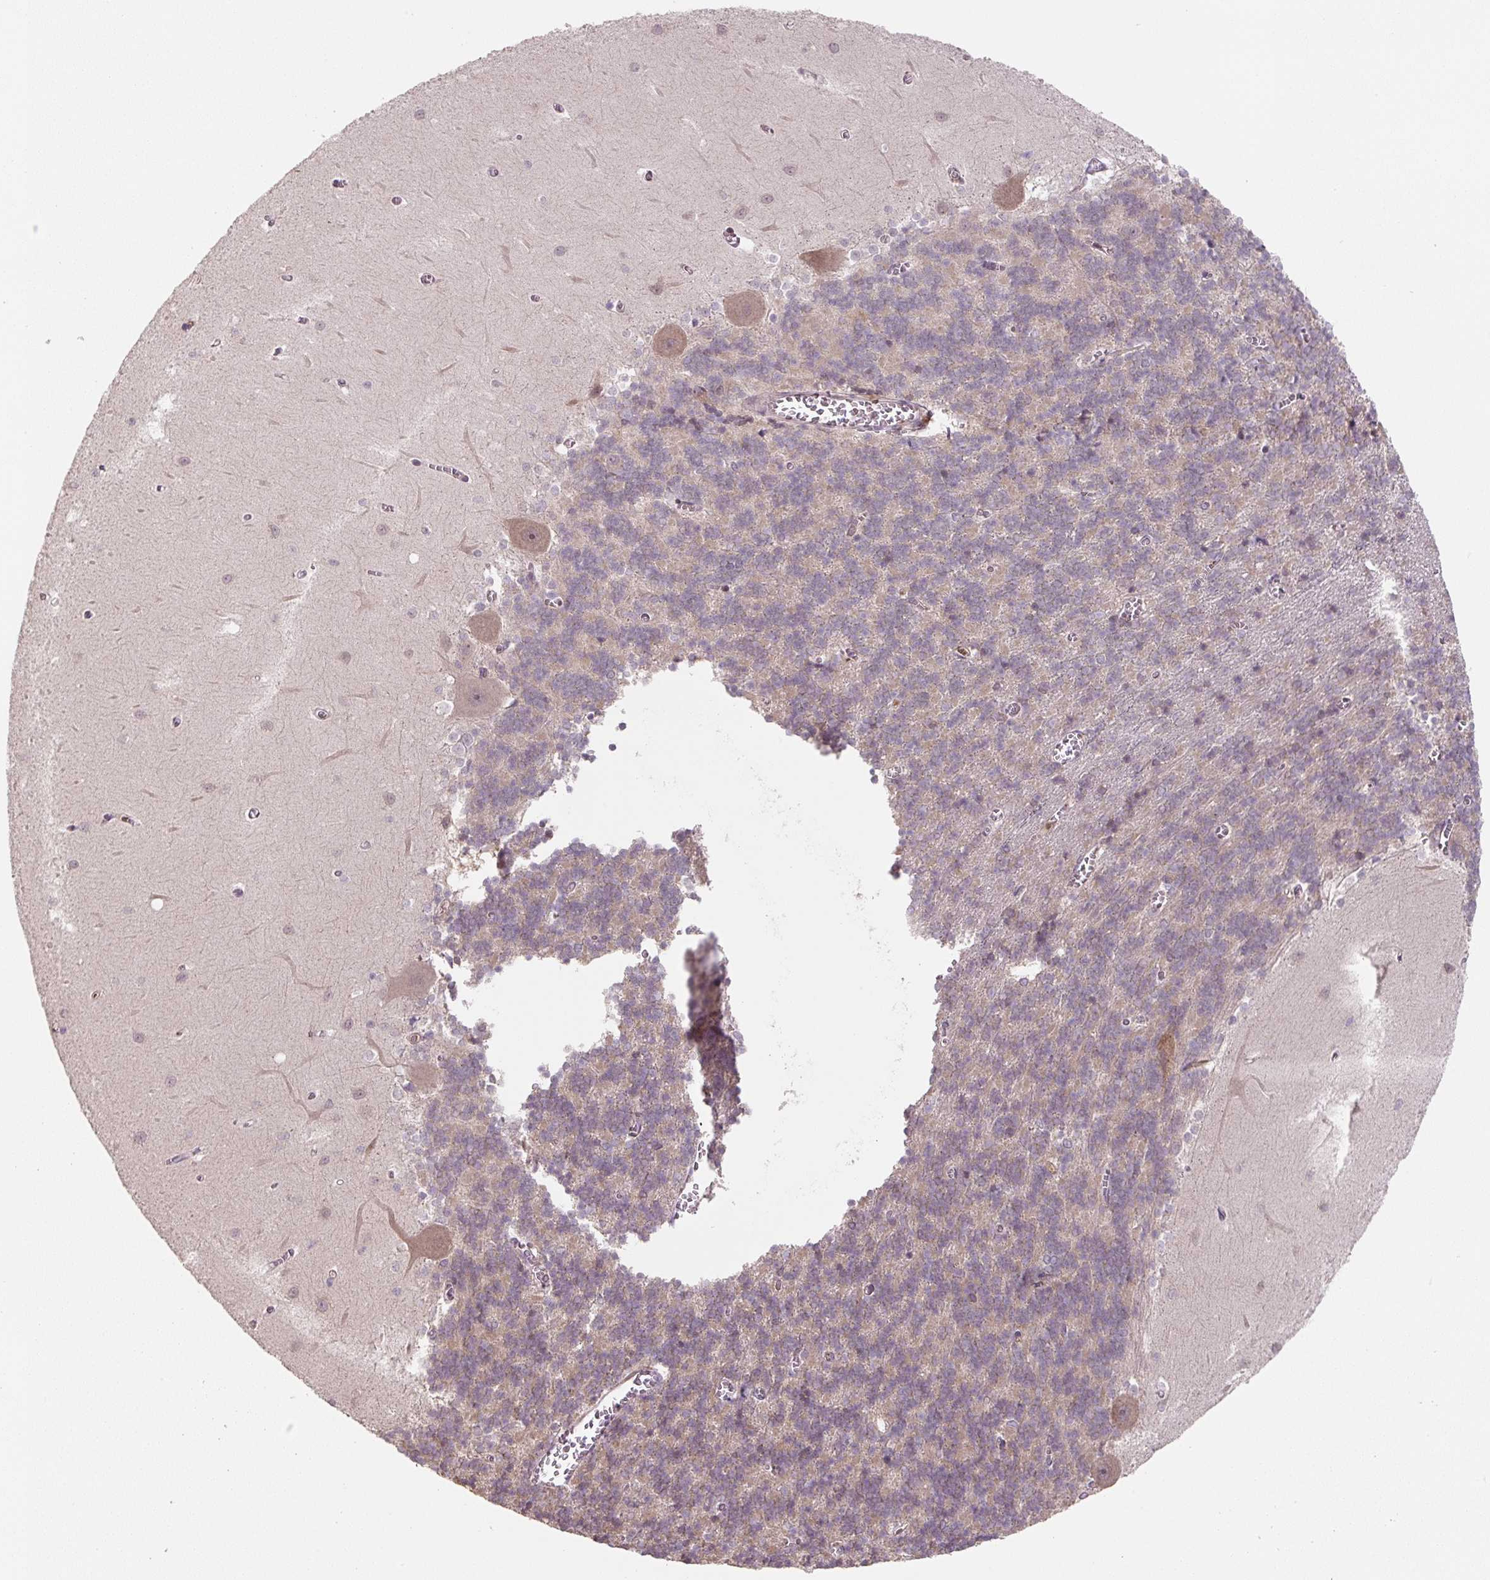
{"staining": {"intensity": "negative", "quantity": "none", "location": "none"}, "tissue": "cerebellum", "cell_type": "Cells in granular layer", "image_type": "normal", "snomed": [{"axis": "morphology", "description": "Normal tissue, NOS"}, {"axis": "topography", "description": "Cerebellum"}], "caption": "This is an immunohistochemistry (IHC) micrograph of unremarkable cerebellum. There is no positivity in cells in granular layer.", "gene": "C2orf73", "patient": {"sex": "male", "age": 37}}